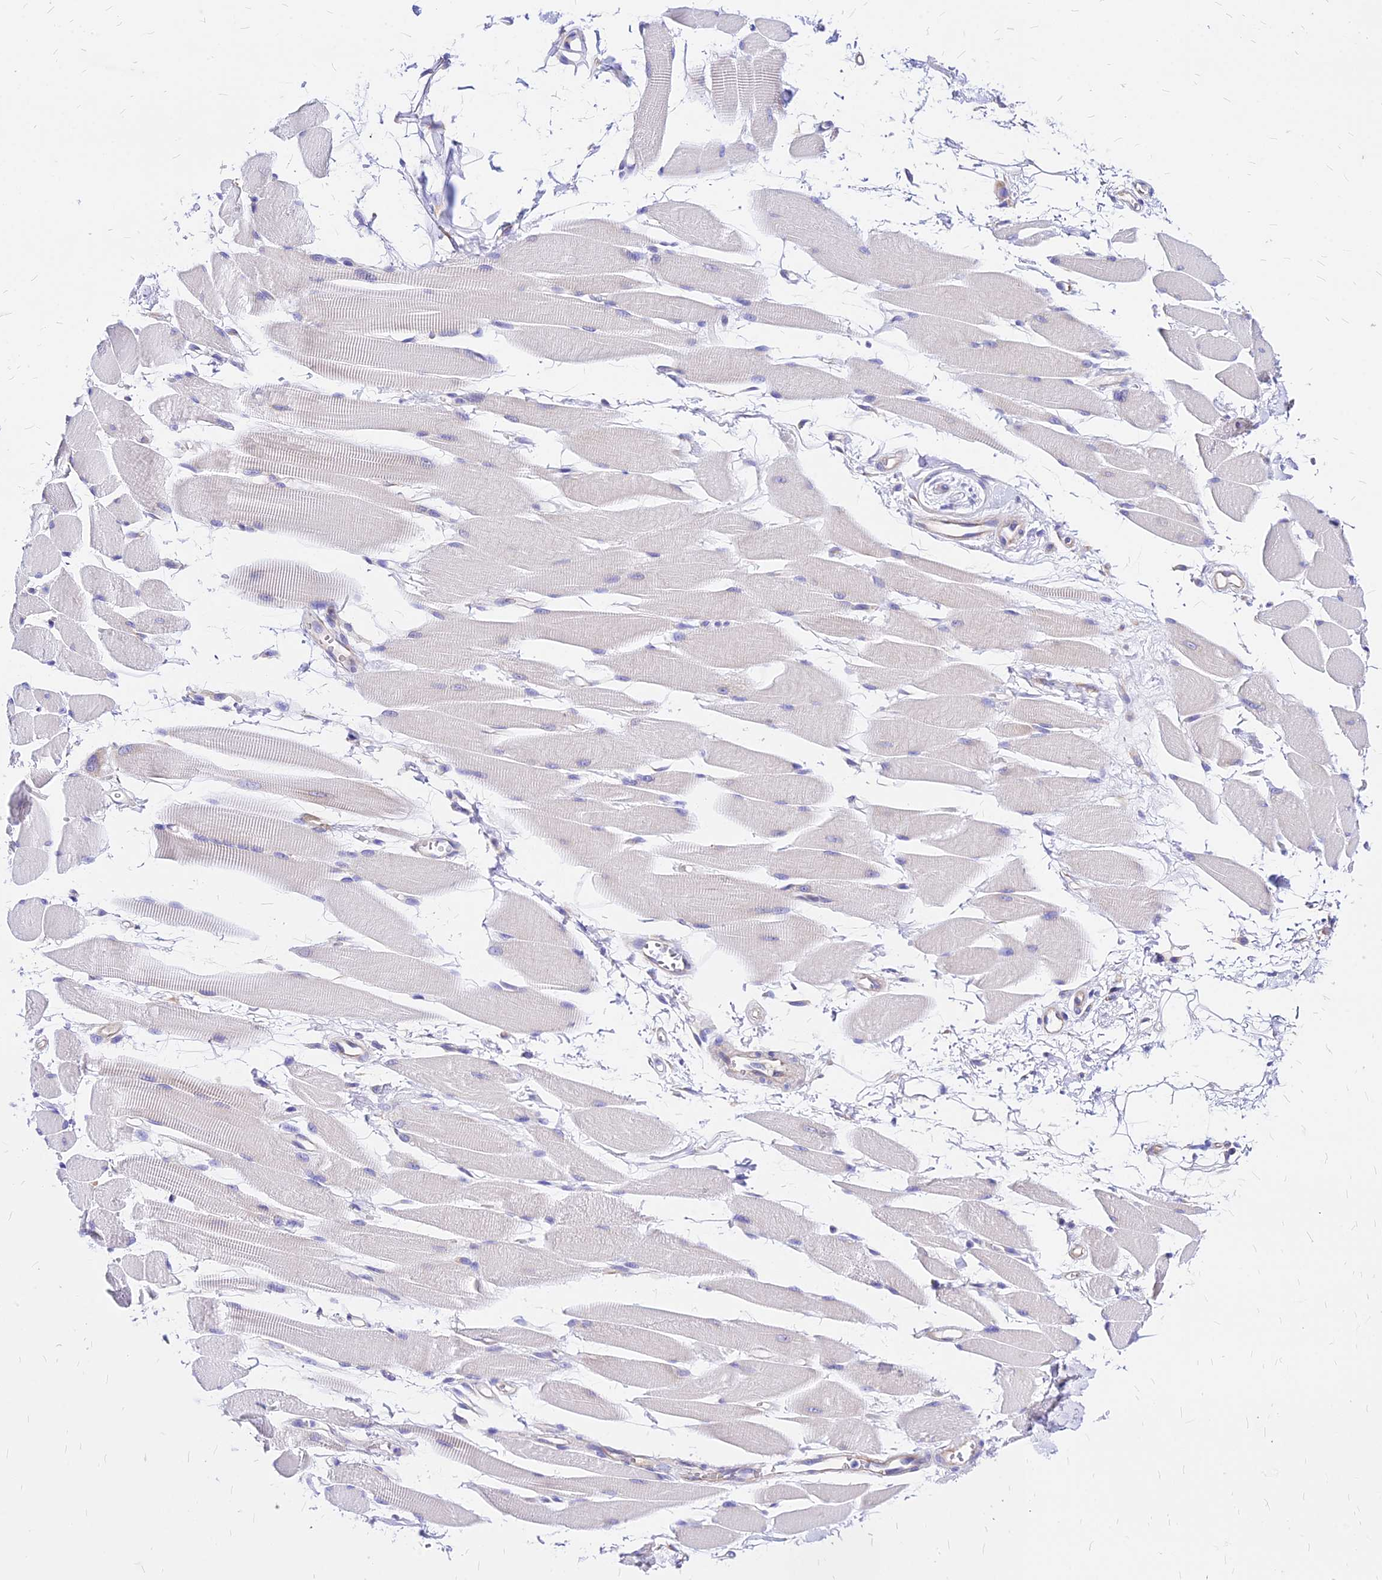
{"staining": {"intensity": "negative", "quantity": "none", "location": "none"}, "tissue": "skeletal muscle", "cell_type": "Myocytes", "image_type": "normal", "snomed": [{"axis": "morphology", "description": "Normal tissue, NOS"}, {"axis": "topography", "description": "Skeletal muscle"}, {"axis": "topography", "description": "Oral tissue"}, {"axis": "topography", "description": "Peripheral nerve tissue"}], "caption": "IHC of normal human skeletal muscle shows no positivity in myocytes.", "gene": "RPL19", "patient": {"sex": "female", "age": 84}}